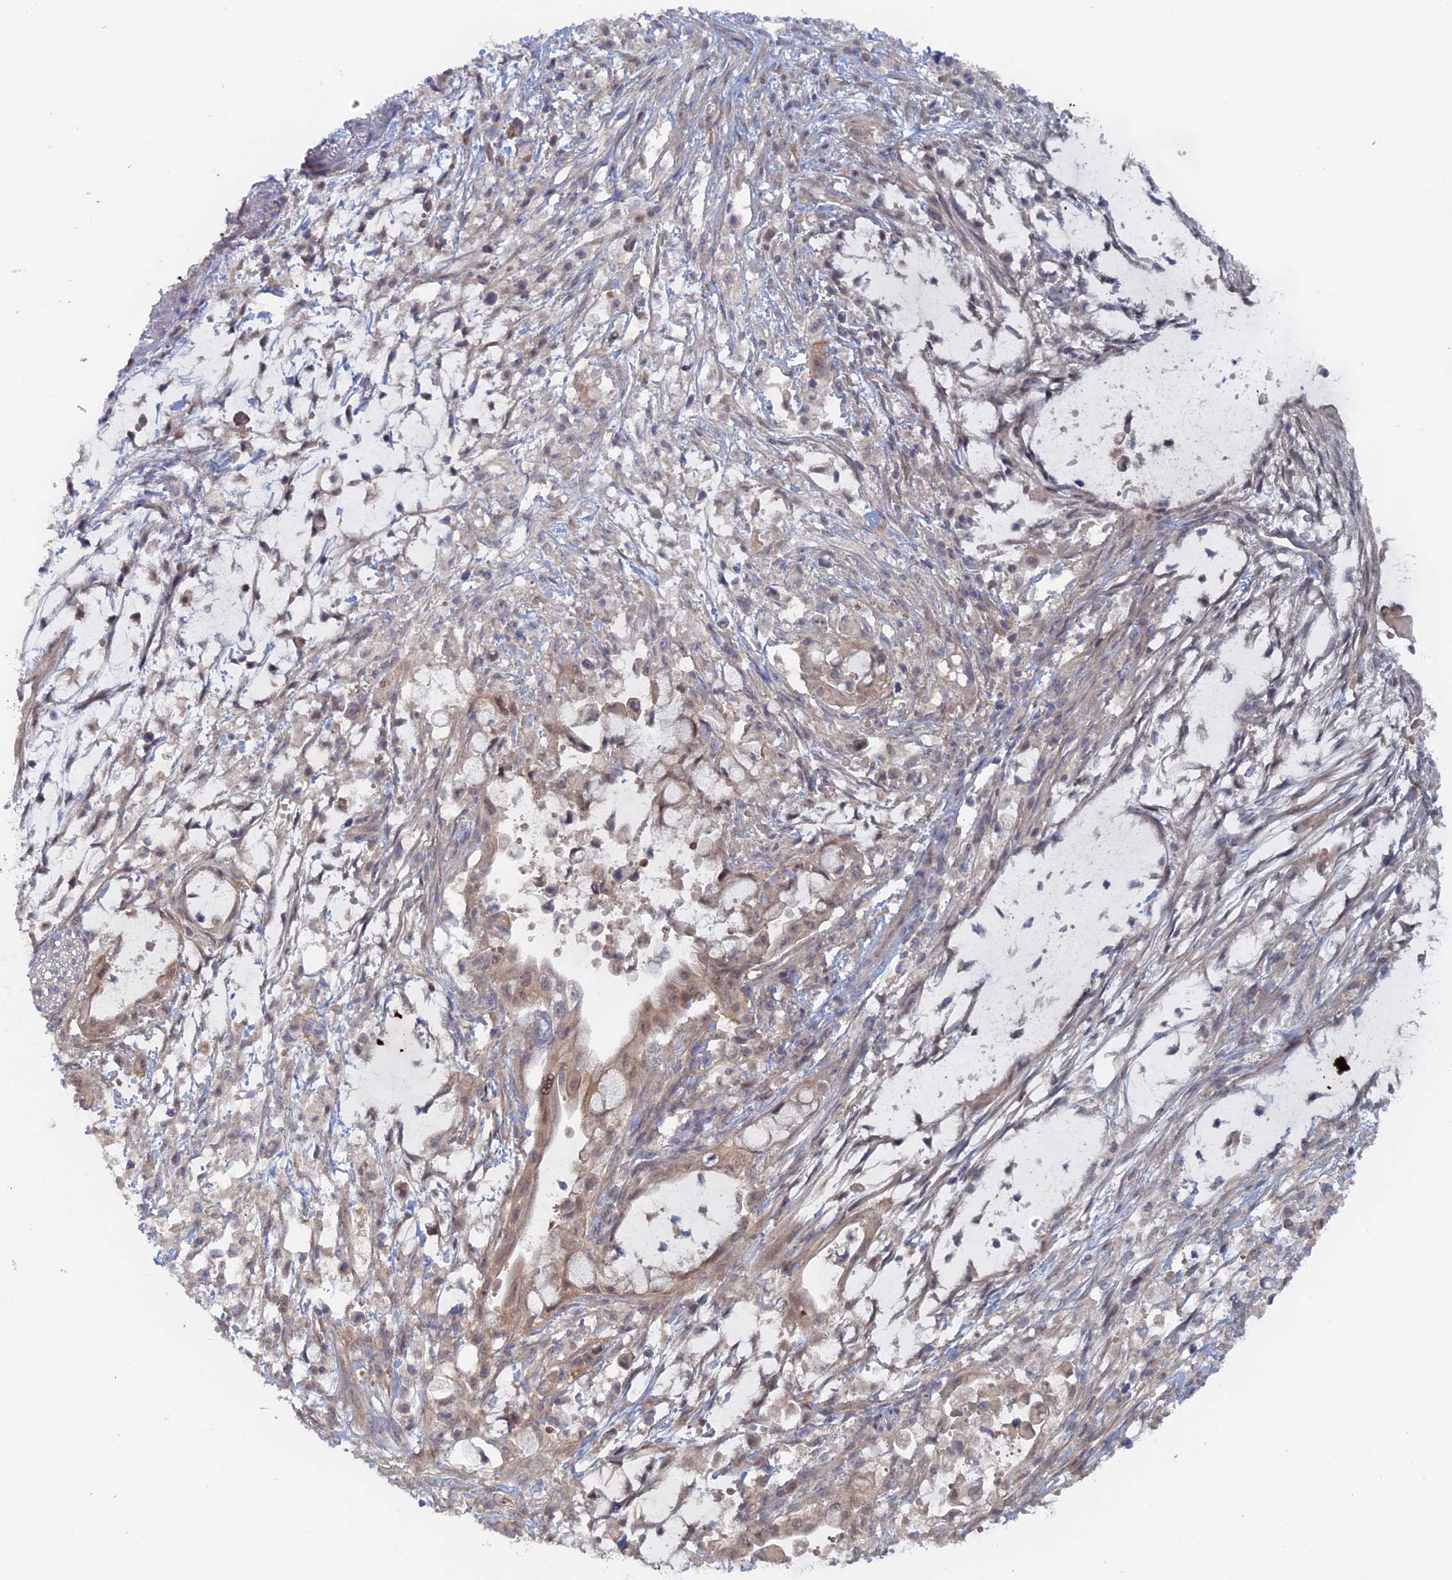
{"staining": {"intensity": "weak", "quantity": "25%-75%", "location": "nuclear"}, "tissue": "pancreatic cancer", "cell_type": "Tumor cells", "image_type": "cancer", "snomed": [{"axis": "morphology", "description": "Adenocarcinoma, NOS"}, {"axis": "topography", "description": "Pancreas"}], "caption": "An immunohistochemistry (IHC) image of tumor tissue is shown. Protein staining in brown highlights weak nuclear positivity in pancreatic cancer (adenocarcinoma) within tumor cells.", "gene": "ELOVL6", "patient": {"sex": "male", "age": 48}}